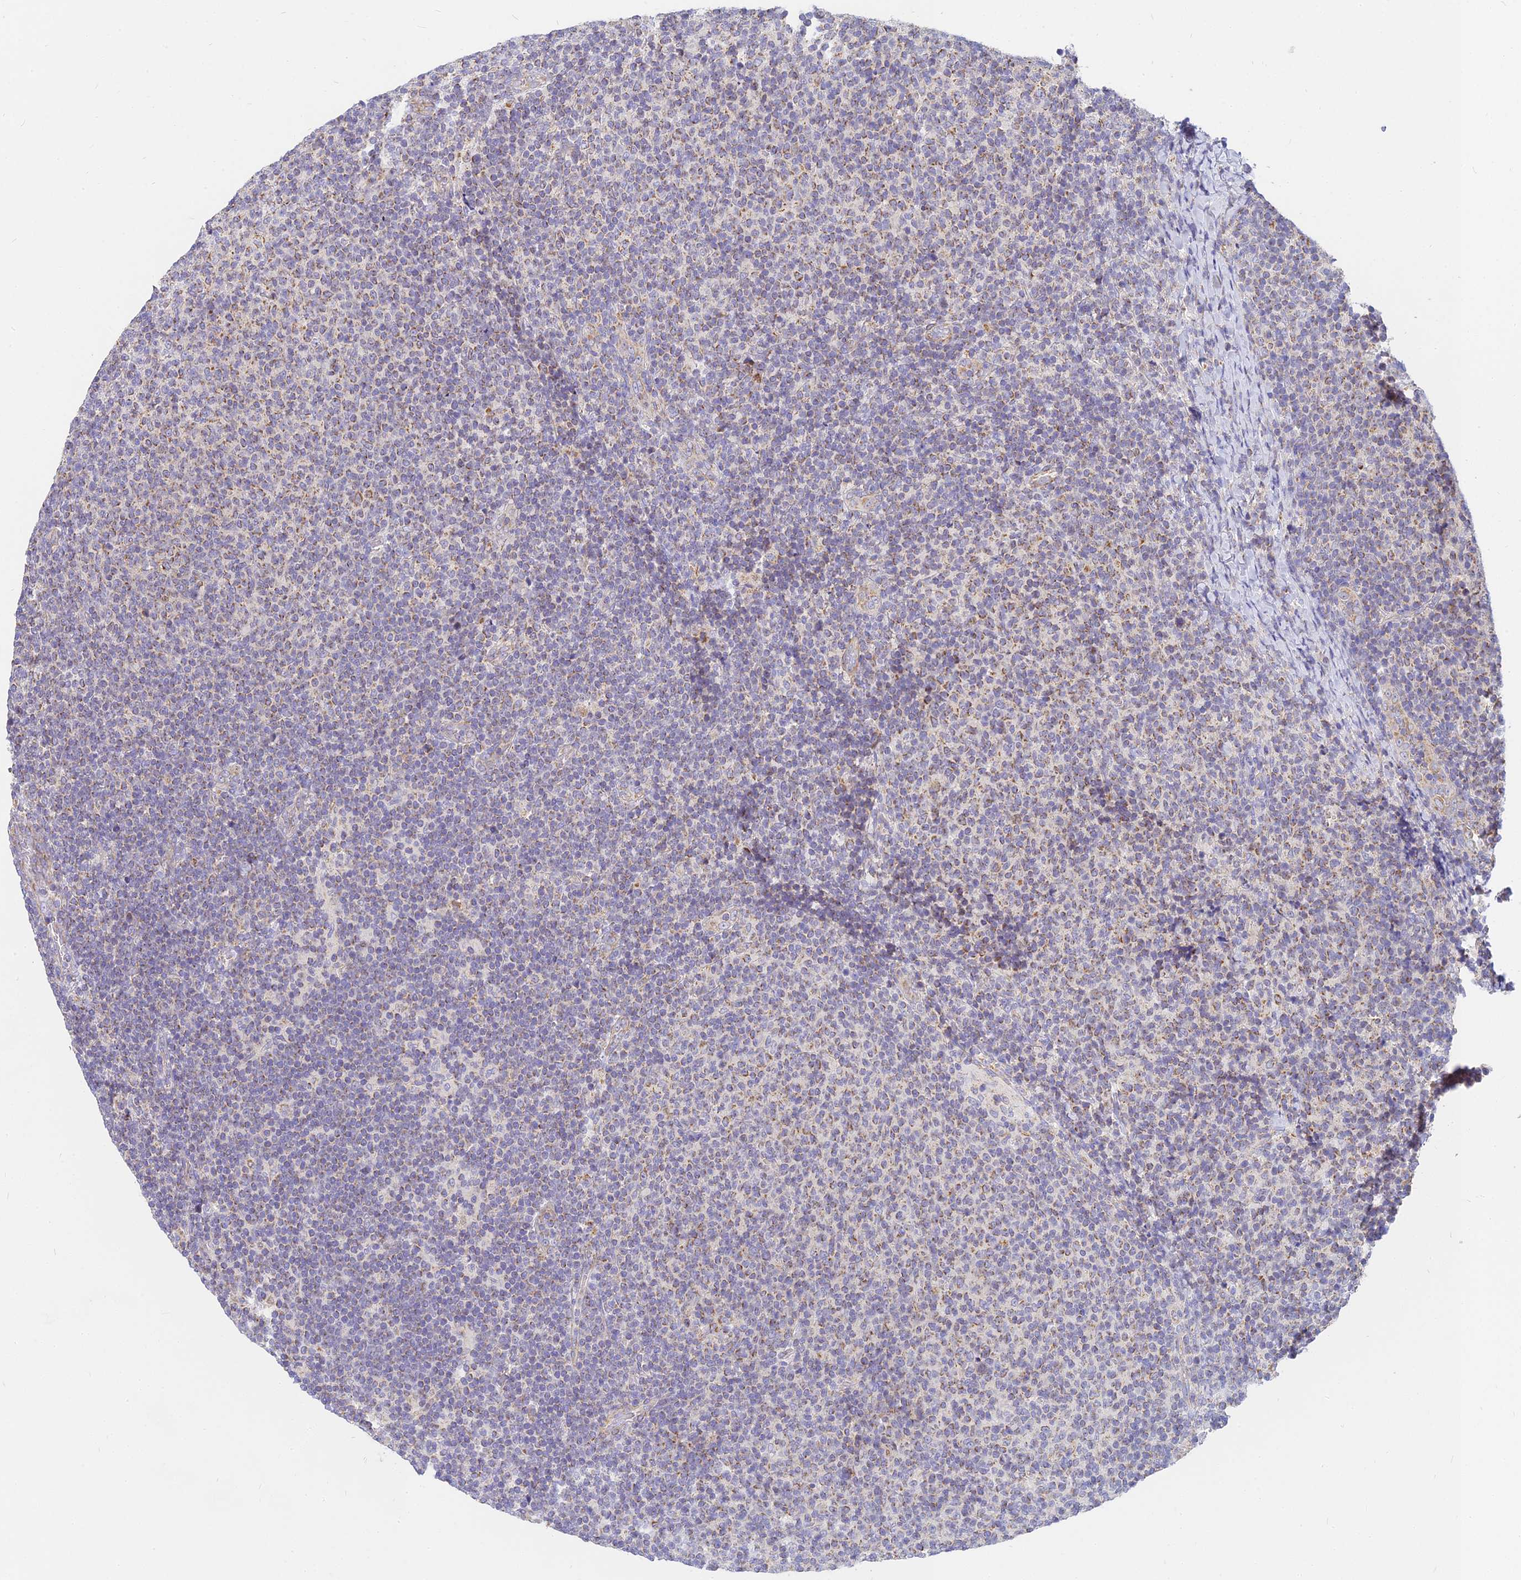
{"staining": {"intensity": "weak", "quantity": ">75%", "location": "cytoplasmic/membranous"}, "tissue": "lymphoma", "cell_type": "Tumor cells", "image_type": "cancer", "snomed": [{"axis": "morphology", "description": "Malignant lymphoma, non-Hodgkin's type, Low grade"}, {"axis": "topography", "description": "Lymph node"}], "caption": "Human low-grade malignant lymphoma, non-Hodgkin's type stained with a brown dye reveals weak cytoplasmic/membranous positive positivity in approximately >75% of tumor cells.", "gene": "MRPL15", "patient": {"sex": "male", "age": 66}}